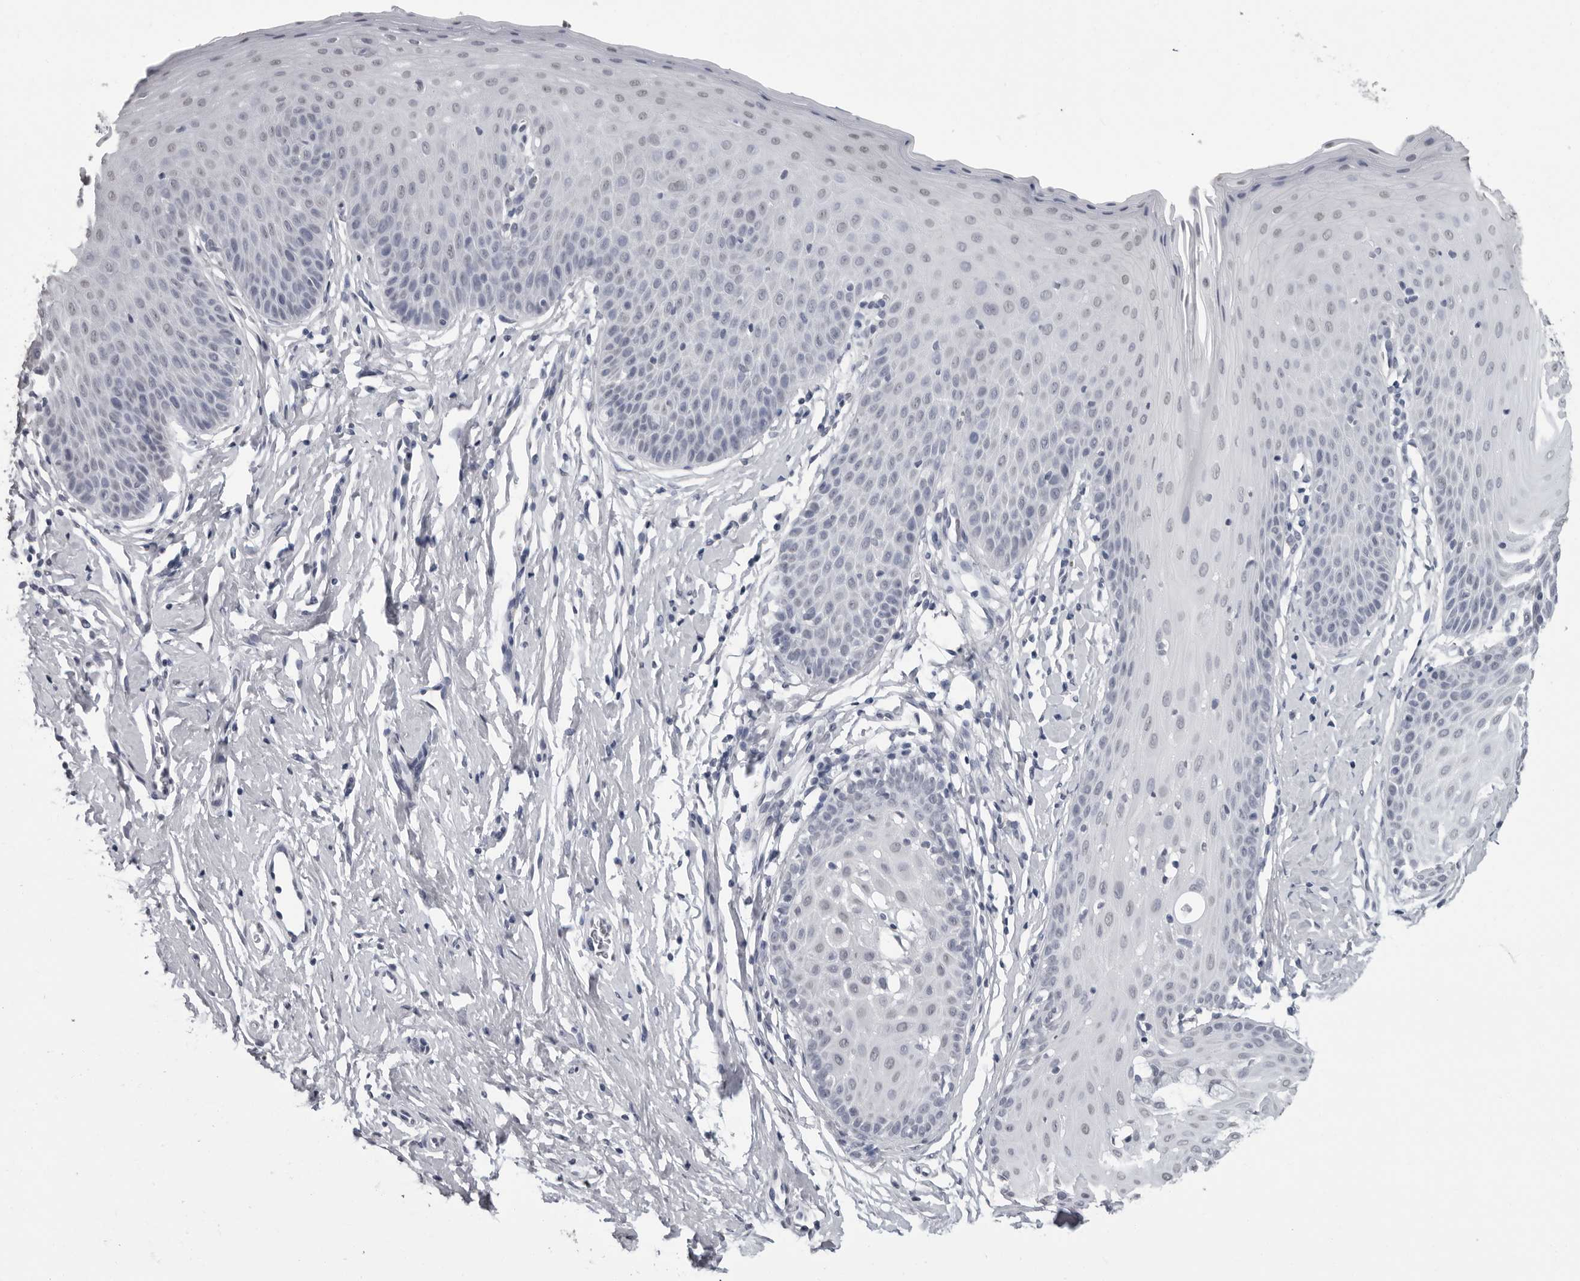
{"staining": {"intensity": "negative", "quantity": "none", "location": "none"}, "tissue": "cervix", "cell_type": "Glandular cells", "image_type": "normal", "snomed": [{"axis": "morphology", "description": "Normal tissue, NOS"}, {"axis": "topography", "description": "Cervix"}], "caption": "The histopathology image reveals no significant staining in glandular cells of cervix. (Stains: DAB (3,3'-diaminobenzidine) immunohistochemistry with hematoxylin counter stain, Microscopy: brightfield microscopy at high magnification).", "gene": "HEPACAM", "patient": {"sex": "female", "age": 36}}